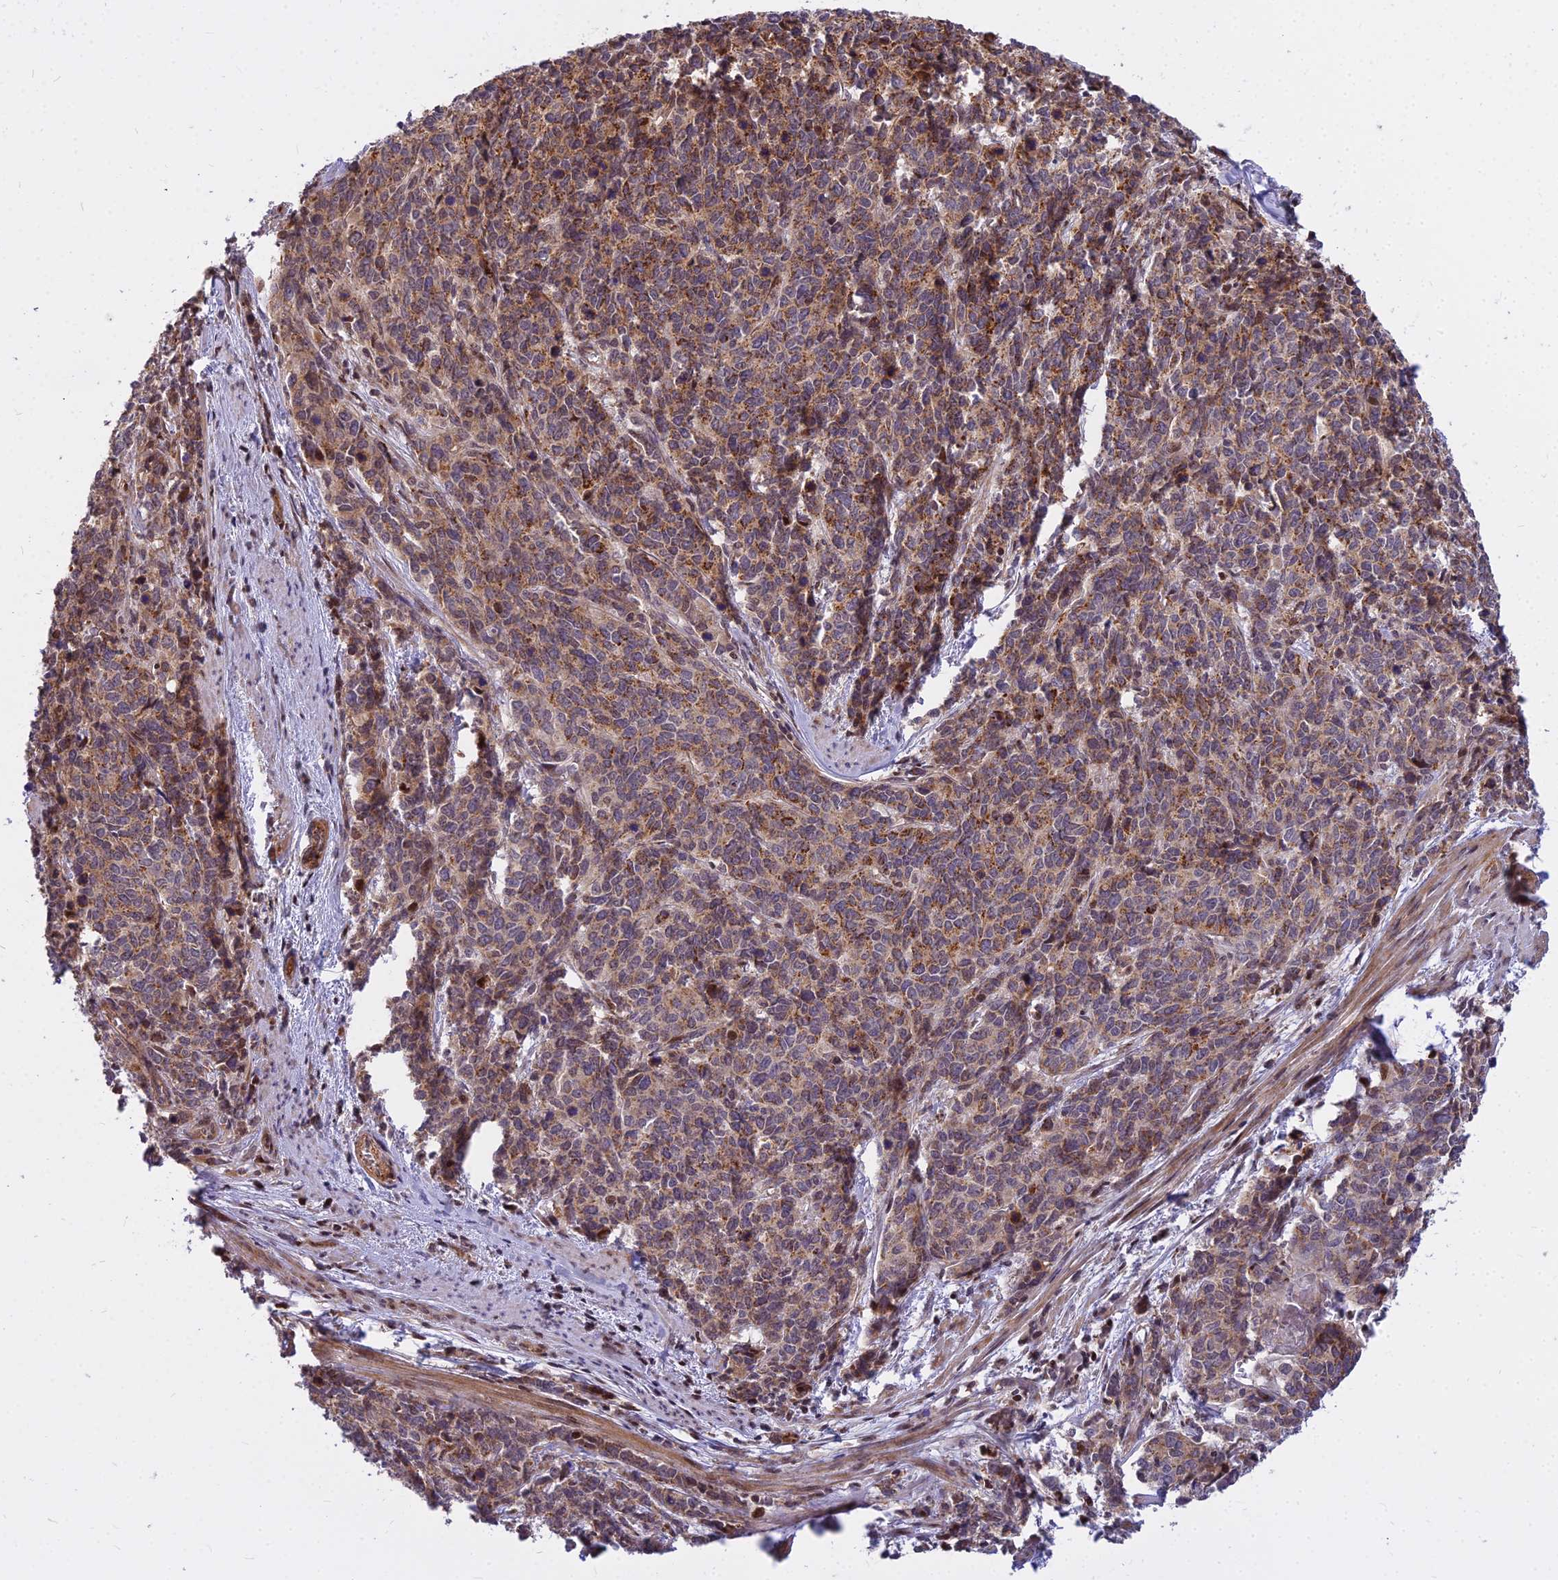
{"staining": {"intensity": "moderate", "quantity": ">75%", "location": "cytoplasmic/membranous"}, "tissue": "cervical cancer", "cell_type": "Tumor cells", "image_type": "cancer", "snomed": [{"axis": "morphology", "description": "Squamous cell carcinoma, NOS"}, {"axis": "topography", "description": "Cervix"}], "caption": "Immunohistochemical staining of cervical cancer (squamous cell carcinoma) demonstrates moderate cytoplasmic/membranous protein expression in about >75% of tumor cells.", "gene": "GLYATL3", "patient": {"sex": "female", "age": 60}}